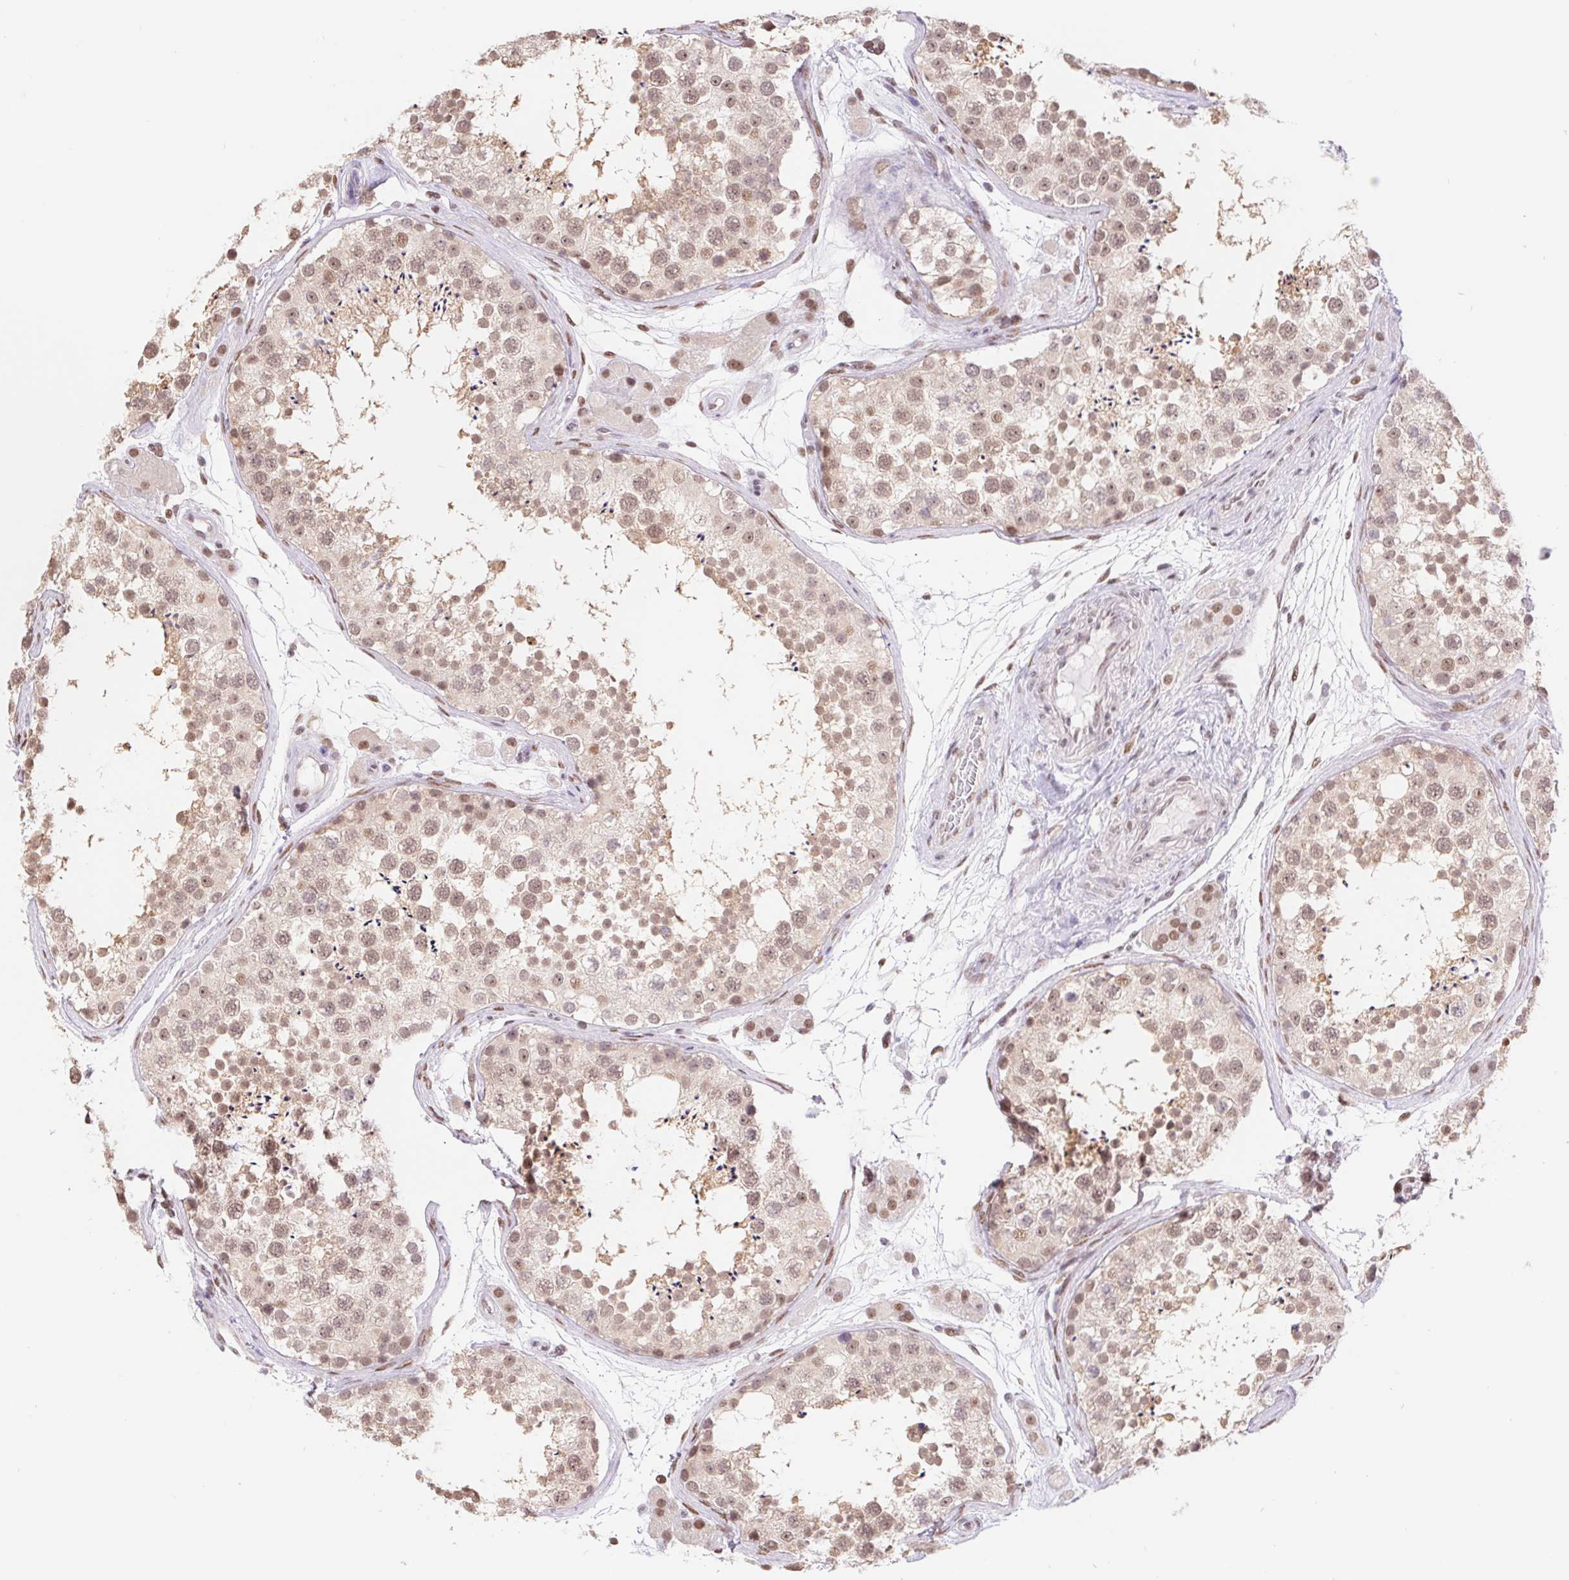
{"staining": {"intensity": "weak", "quantity": "25%-75%", "location": "nuclear"}, "tissue": "testis", "cell_type": "Cells in seminiferous ducts", "image_type": "normal", "snomed": [{"axis": "morphology", "description": "Normal tissue, NOS"}, {"axis": "topography", "description": "Testis"}], "caption": "Benign testis was stained to show a protein in brown. There is low levels of weak nuclear staining in about 25%-75% of cells in seminiferous ducts.", "gene": "CAND1", "patient": {"sex": "male", "age": 41}}